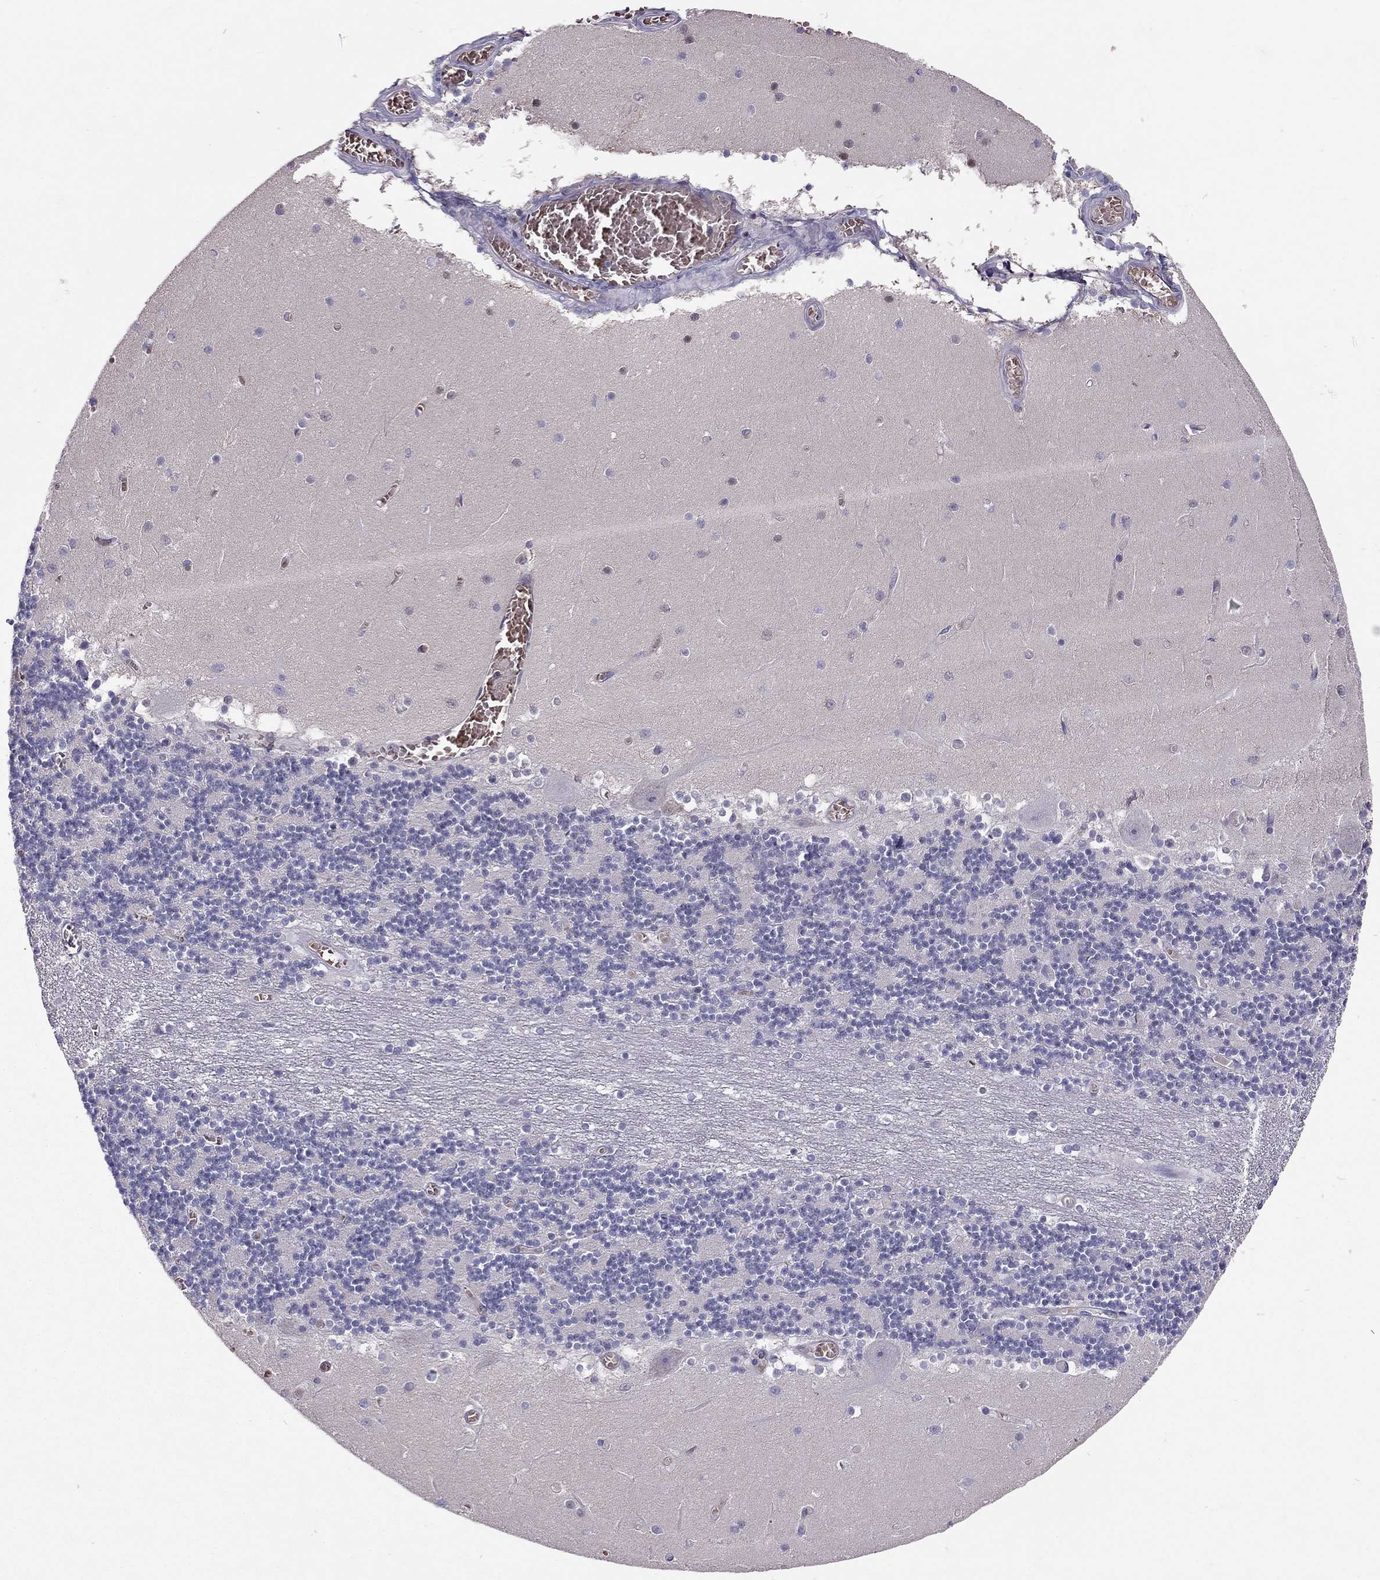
{"staining": {"intensity": "negative", "quantity": "none", "location": "none"}, "tissue": "cerebellum", "cell_type": "Cells in granular layer", "image_type": "normal", "snomed": [{"axis": "morphology", "description": "Normal tissue, NOS"}, {"axis": "topography", "description": "Cerebellum"}], "caption": "This is a histopathology image of immunohistochemistry staining of benign cerebellum, which shows no positivity in cells in granular layer.", "gene": "FRMD1", "patient": {"sex": "female", "age": 28}}